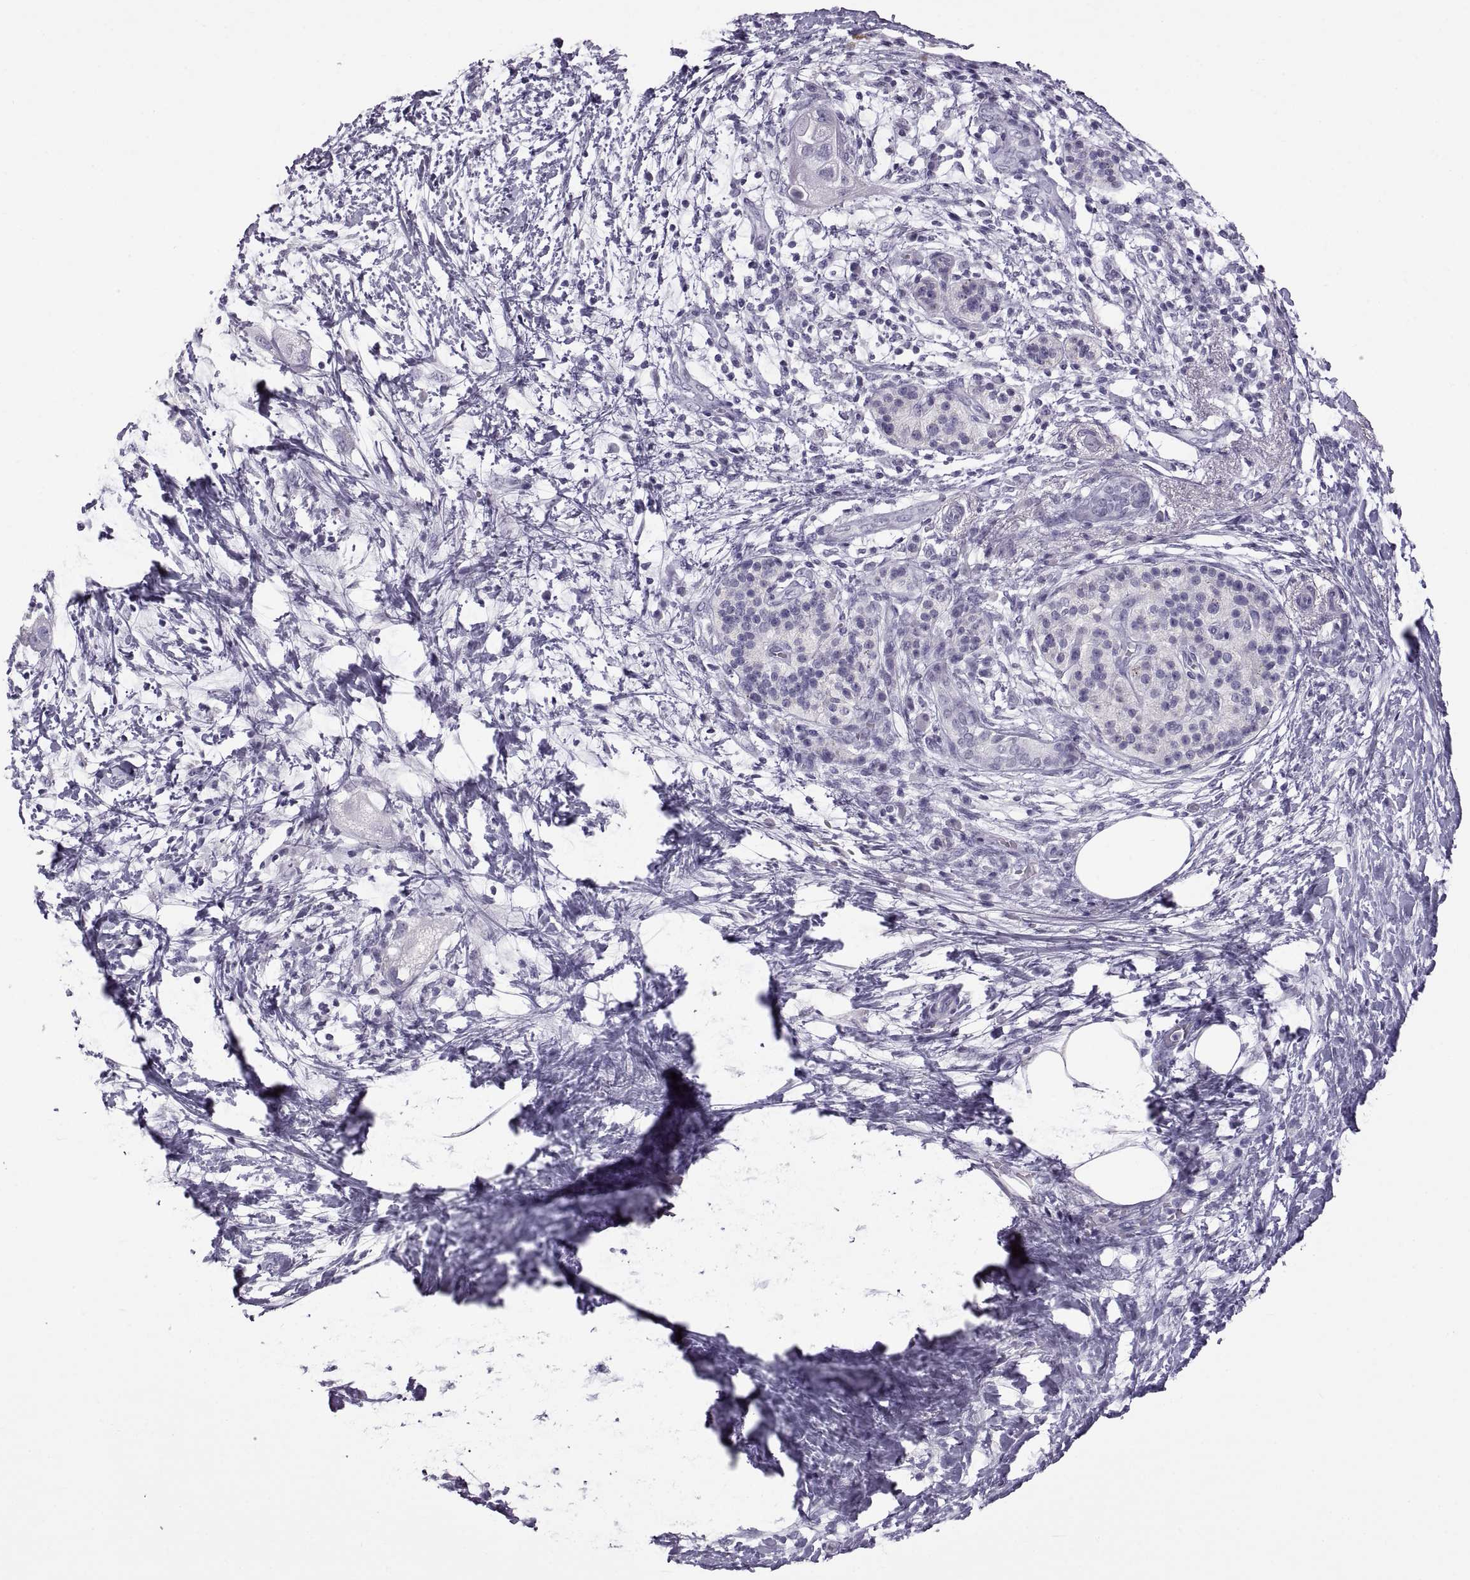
{"staining": {"intensity": "negative", "quantity": "none", "location": "none"}, "tissue": "pancreatic cancer", "cell_type": "Tumor cells", "image_type": "cancer", "snomed": [{"axis": "morphology", "description": "Adenocarcinoma, NOS"}, {"axis": "topography", "description": "Pancreas"}], "caption": "The micrograph demonstrates no significant positivity in tumor cells of pancreatic adenocarcinoma.", "gene": "RDM1", "patient": {"sex": "female", "age": 72}}